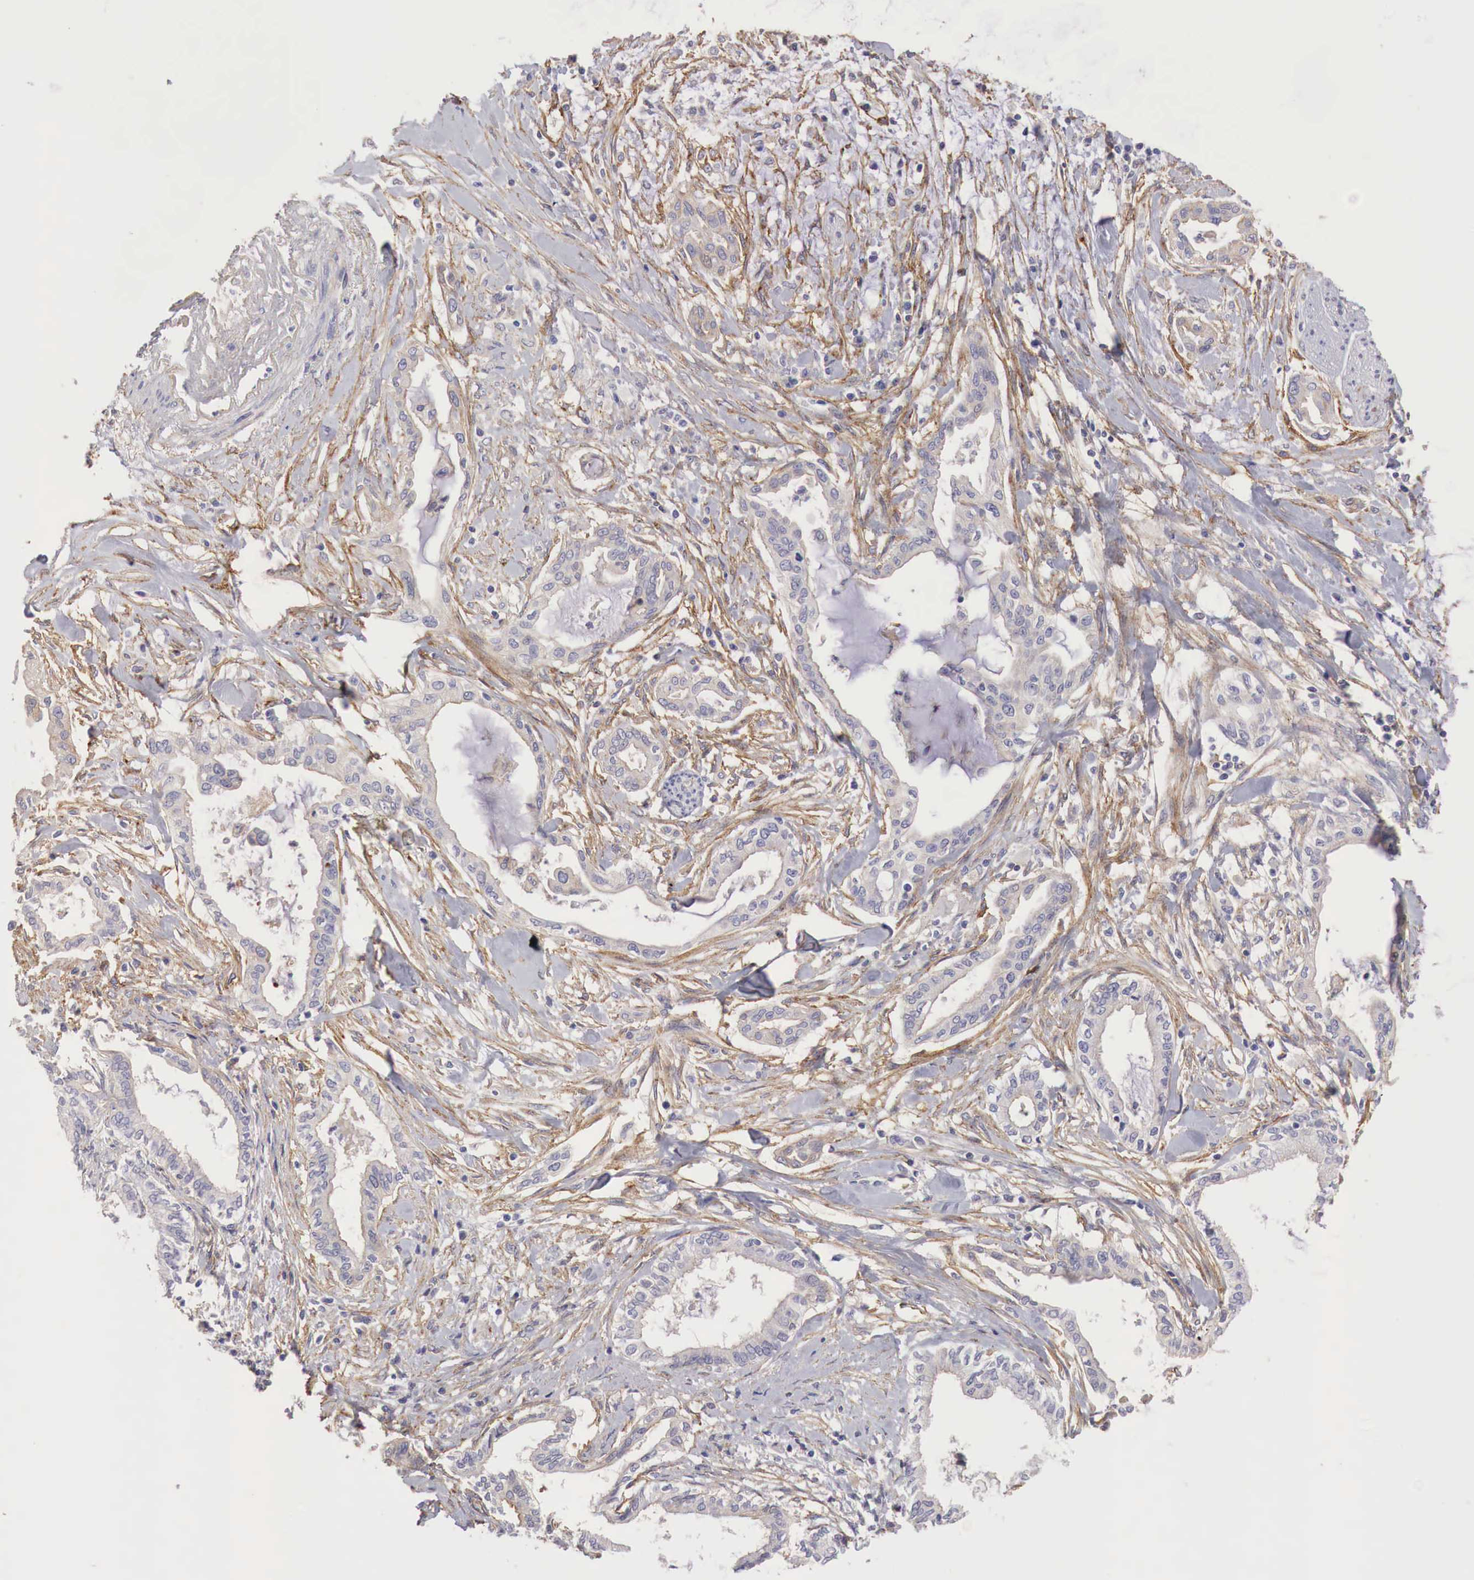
{"staining": {"intensity": "negative", "quantity": "none", "location": "none"}, "tissue": "pancreatic cancer", "cell_type": "Tumor cells", "image_type": "cancer", "snomed": [{"axis": "morphology", "description": "Adenocarcinoma, NOS"}, {"axis": "topography", "description": "Pancreas"}], "caption": "The histopathology image shows no staining of tumor cells in pancreatic cancer (adenocarcinoma).", "gene": "KLHDC7B", "patient": {"sex": "female", "age": 64}}